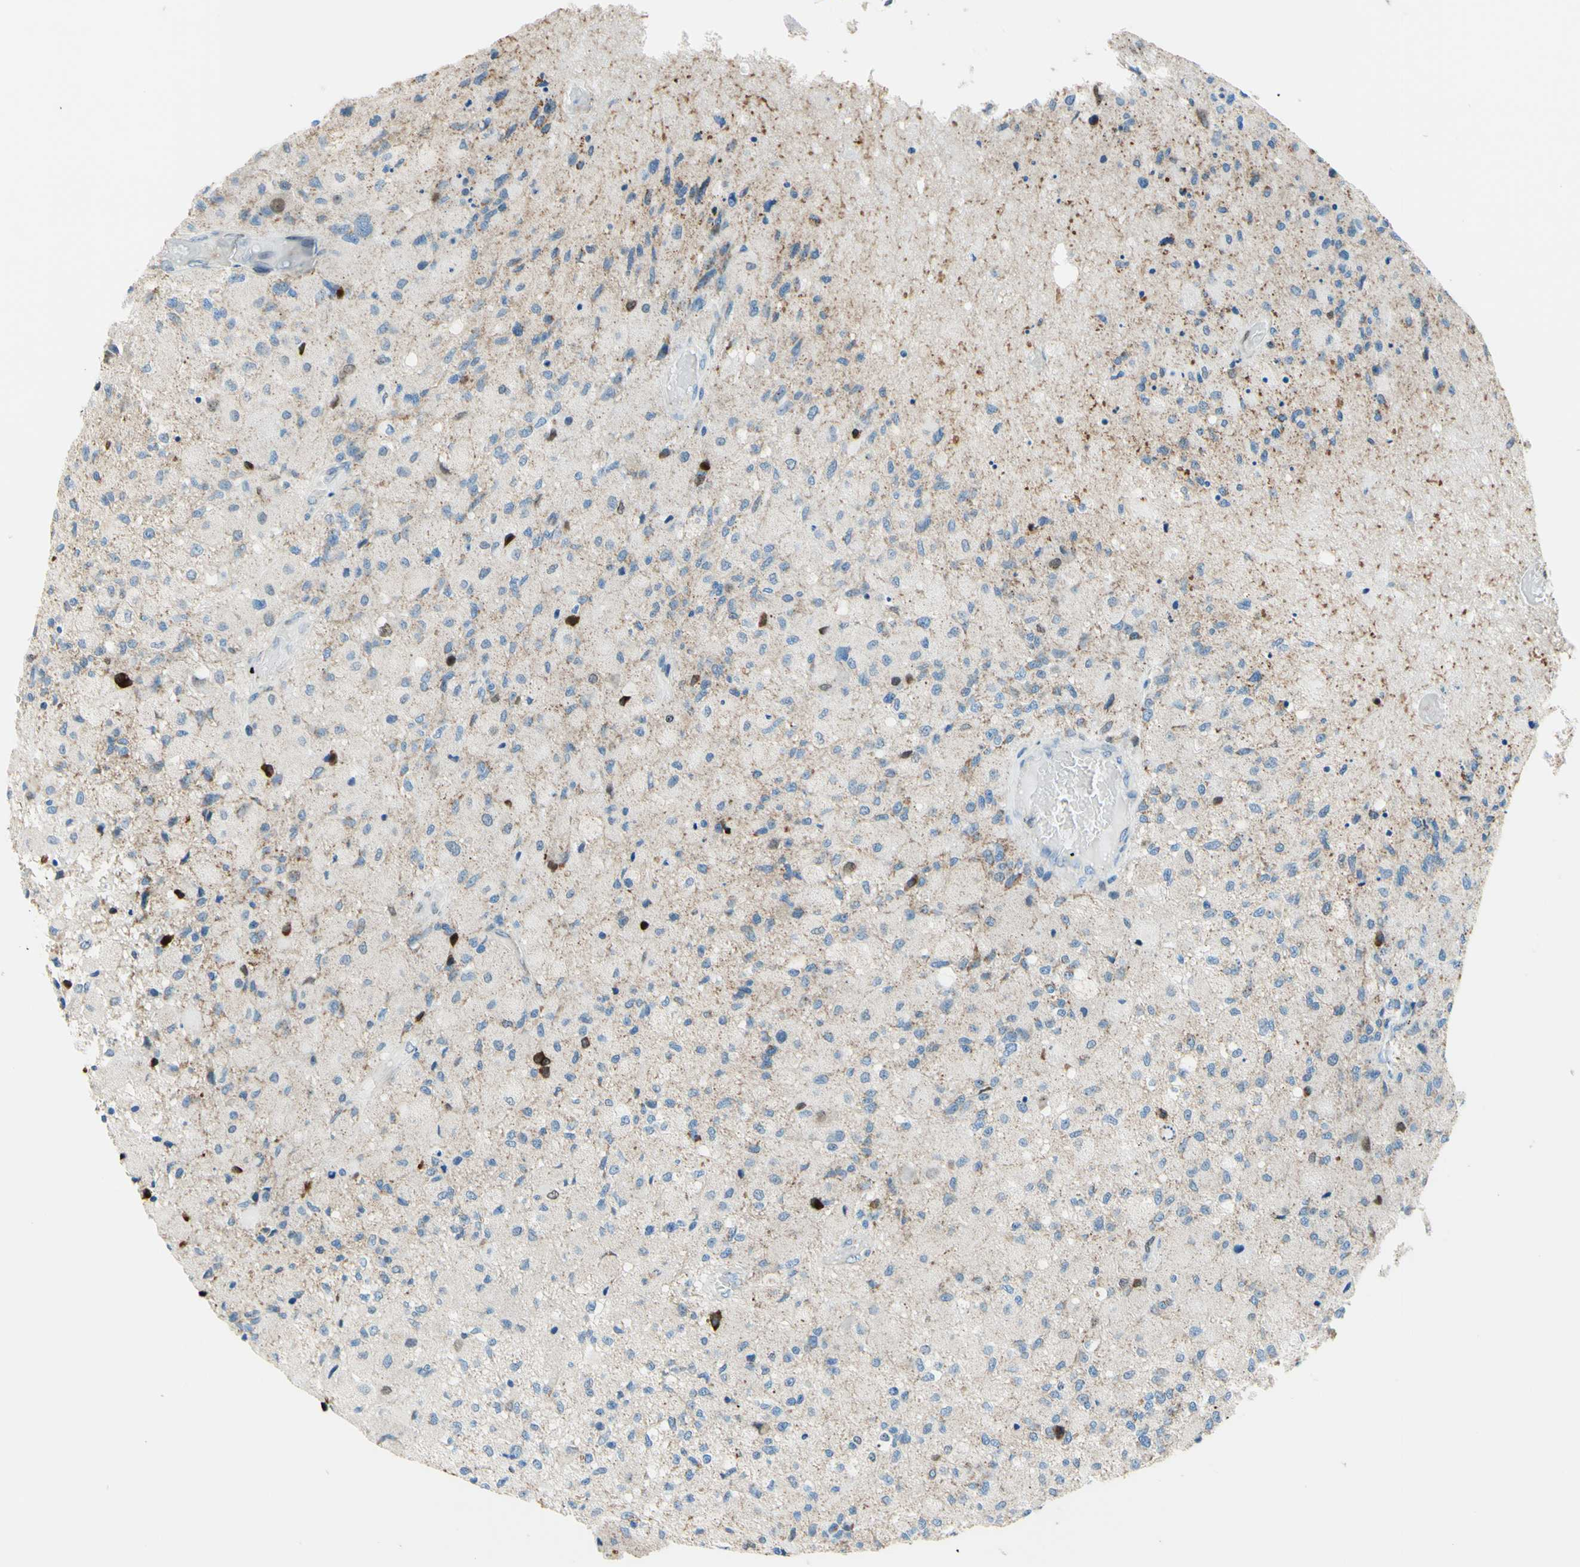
{"staining": {"intensity": "weak", "quantity": ">75%", "location": "cytoplasmic/membranous,nuclear"}, "tissue": "glioma", "cell_type": "Tumor cells", "image_type": "cancer", "snomed": [{"axis": "morphology", "description": "Normal tissue, NOS"}, {"axis": "morphology", "description": "Glioma, malignant, High grade"}, {"axis": "topography", "description": "Cerebral cortex"}], "caption": "A histopathology image of human malignant glioma (high-grade) stained for a protein exhibits weak cytoplasmic/membranous and nuclear brown staining in tumor cells.", "gene": "CBX7", "patient": {"sex": "male", "age": 77}}